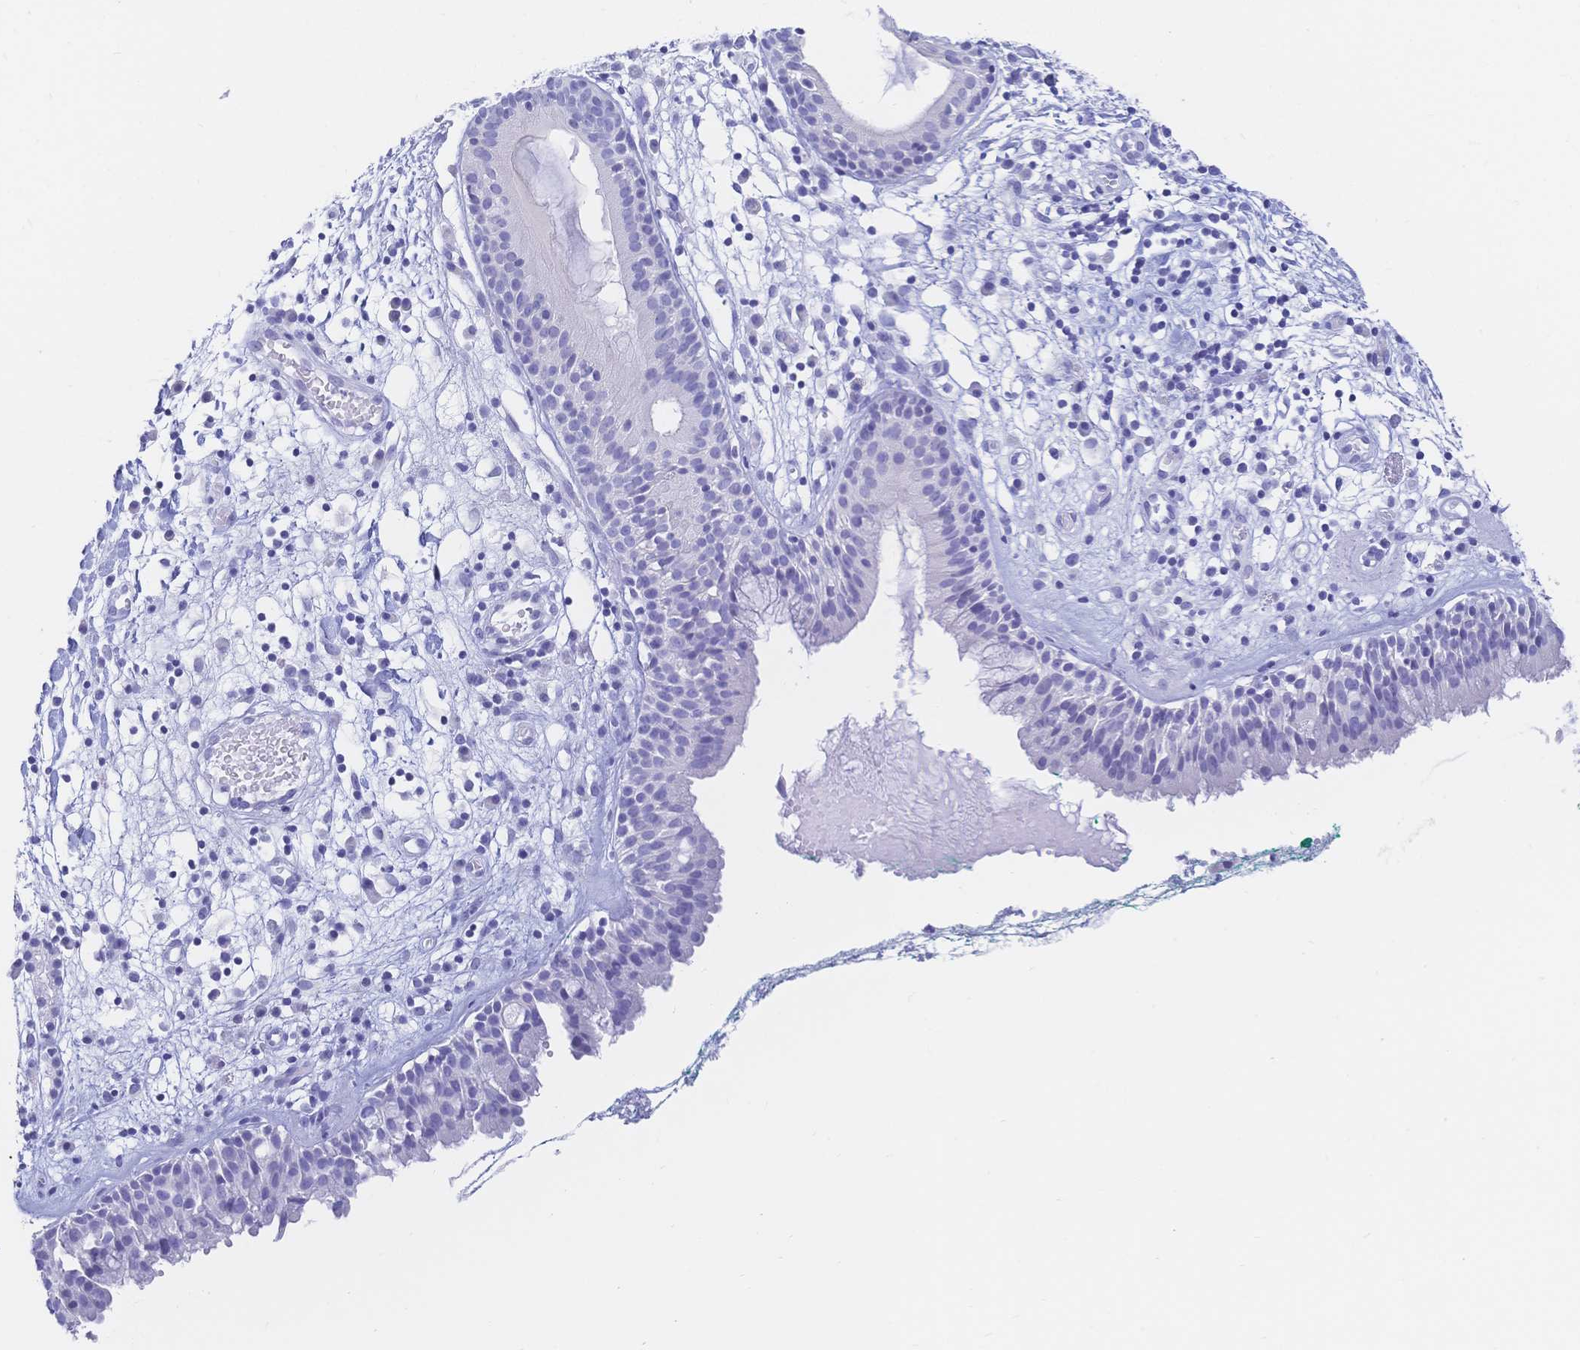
{"staining": {"intensity": "negative", "quantity": "none", "location": "none"}, "tissue": "nasopharynx", "cell_type": "Respiratory epithelial cells", "image_type": "normal", "snomed": [{"axis": "morphology", "description": "Normal tissue, NOS"}, {"axis": "morphology", "description": "Basal cell carcinoma"}, {"axis": "topography", "description": "Cartilage tissue"}, {"axis": "topography", "description": "Nasopharynx"}, {"axis": "topography", "description": "Oral tissue"}], "caption": "Unremarkable nasopharynx was stained to show a protein in brown. There is no significant positivity in respiratory epithelial cells. Nuclei are stained in blue.", "gene": "MEP1B", "patient": {"sex": "female", "age": 77}}